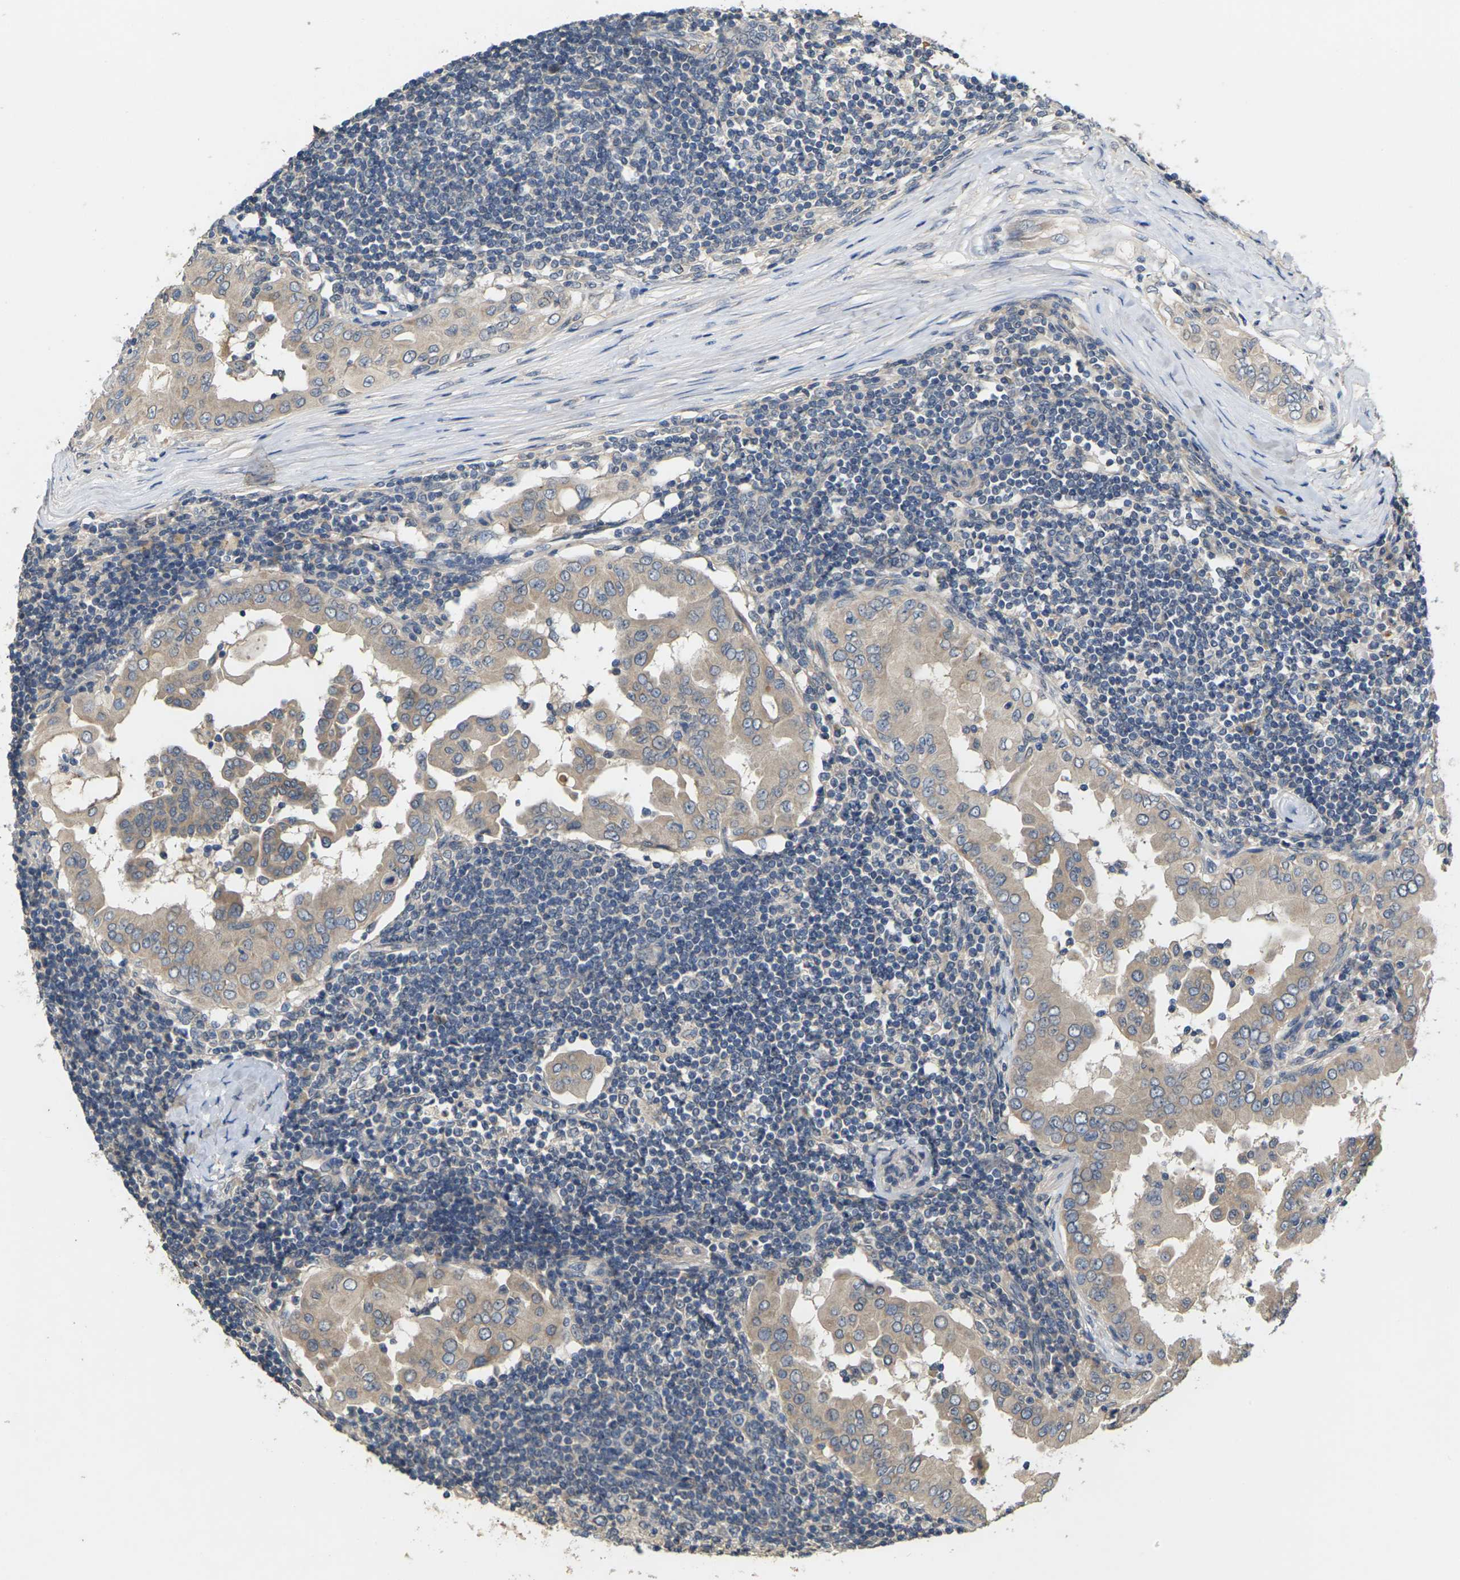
{"staining": {"intensity": "weak", "quantity": ">75%", "location": "cytoplasmic/membranous"}, "tissue": "thyroid cancer", "cell_type": "Tumor cells", "image_type": "cancer", "snomed": [{"axis": "morphology", "description": "Papillary adenocarcinoma, NOS"}, {"axis": "topography", "description": "Thyroid gland"}], "caption": "Brown immunohistochemical staining in human thyroid cancer reveals weak cytoplasmic/membranous expression in about >75% of tumor cells.", "gene": "SLC2A2", "patient": {"sex": "male", "age": 33}}